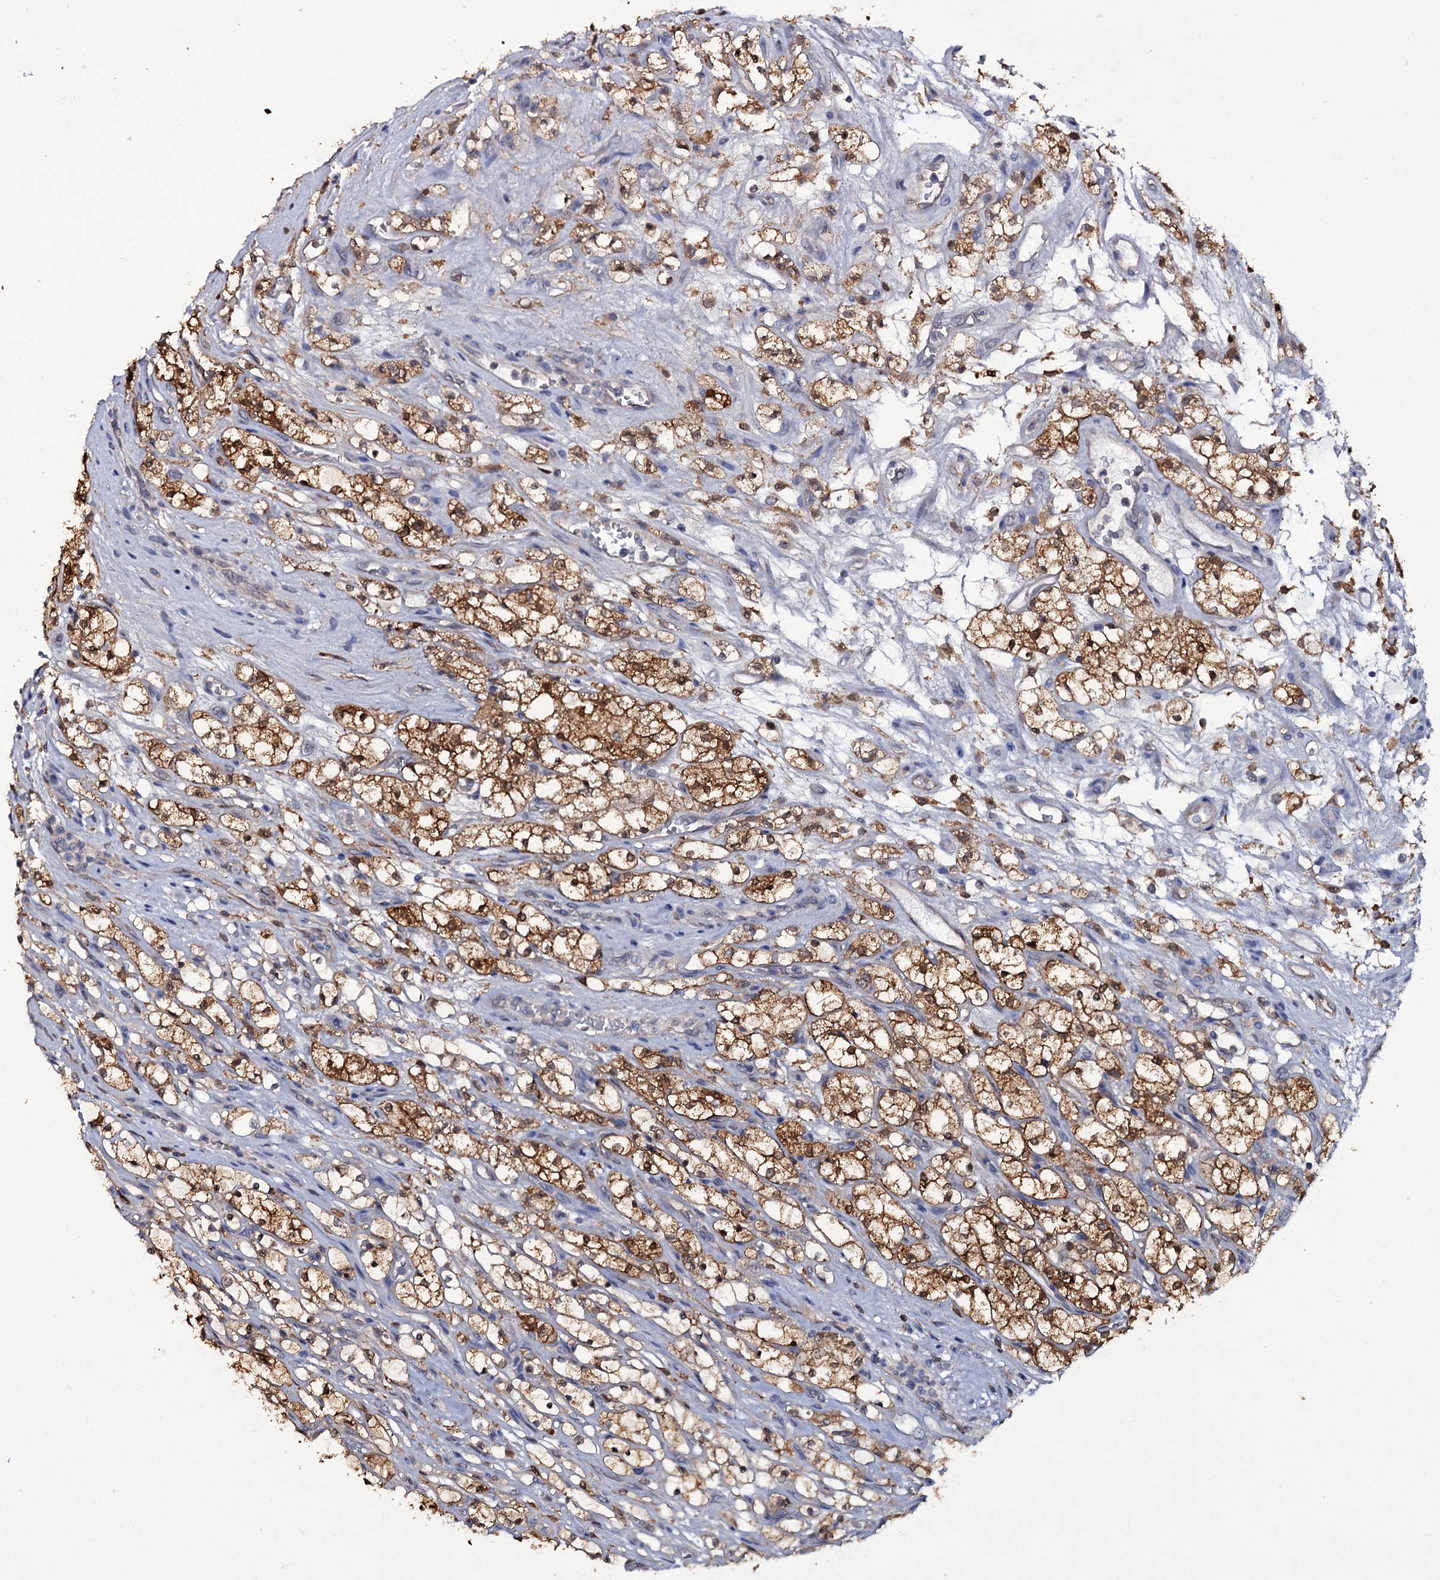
{"staining": {"intensity": "strong", "quantity": ">75%", "location": "cytoplasmic/membranous"}, "tissue": "renal cancer", "cell_type": "Tumor cells", "image_type": "cancer", "snomed": [{"axis": "morphology", "description": "Adenocarcinoma, NOS"}, {"axis": "topography", "description": "Kidney"}], "caption": "Renal cancer (adenocarcinoma) stained with IHC exhibits strong cytoplasmic/membranous positivity in approximately >75% of tumor cells.", "gene": "CRYL1", "patient": {"sex": "female", "age": 69}}